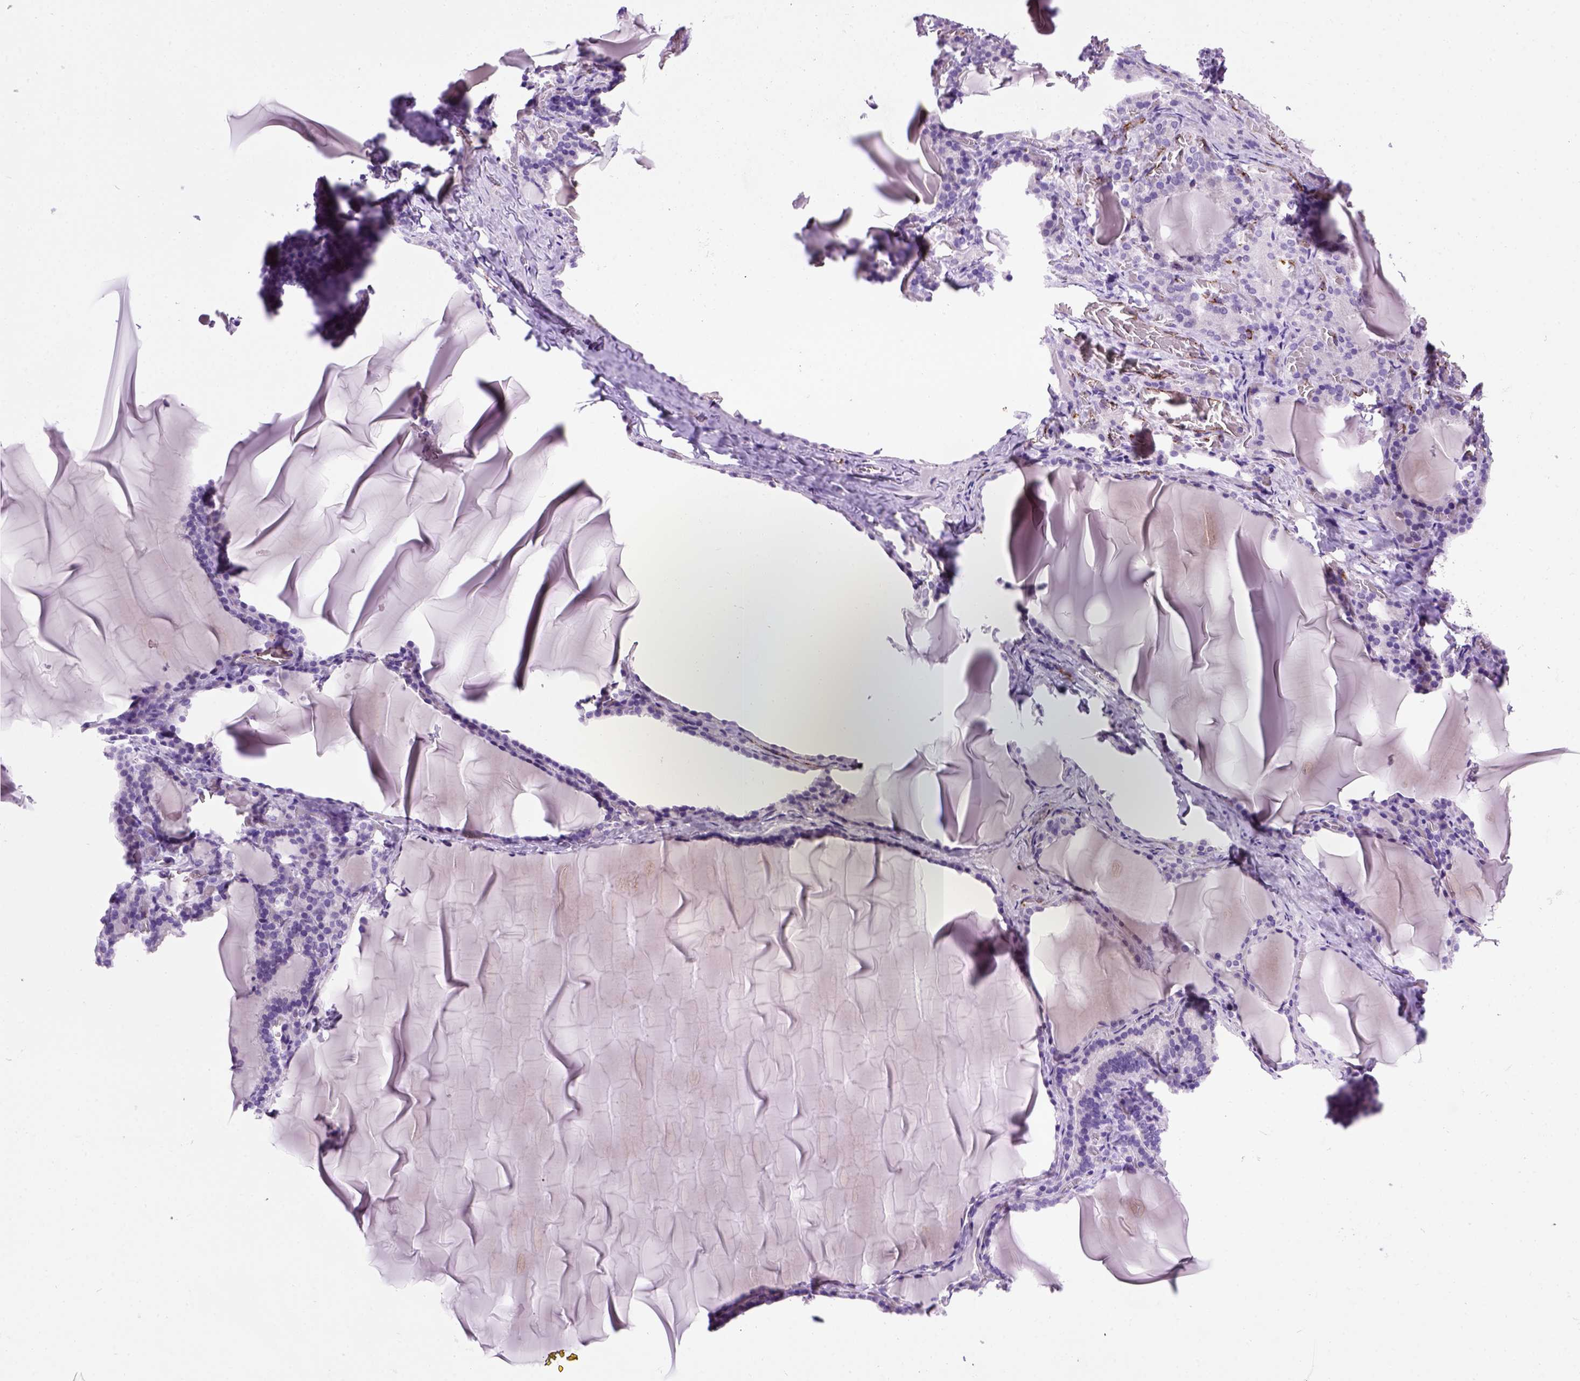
{"staining": {"intensity": "negative", "quantity": "none", "location": "none"}, "tissue": "thyroid gland", "cell_type": "Glandular cells", "image_type": "normal", "snomed": [{"axis": "morphology", "description": "Normal tissue, NOS"}, {"axis": "morphology", "description": "Hyperplasia, NOS"}, {"axis": "topography", "description": "Thyroid gland"}], "caption": "Glandular cells show no significant expression in unremarkable thyroid gland.", "gene": "VWF", "patient": {"sex": "female", "age": 27}}